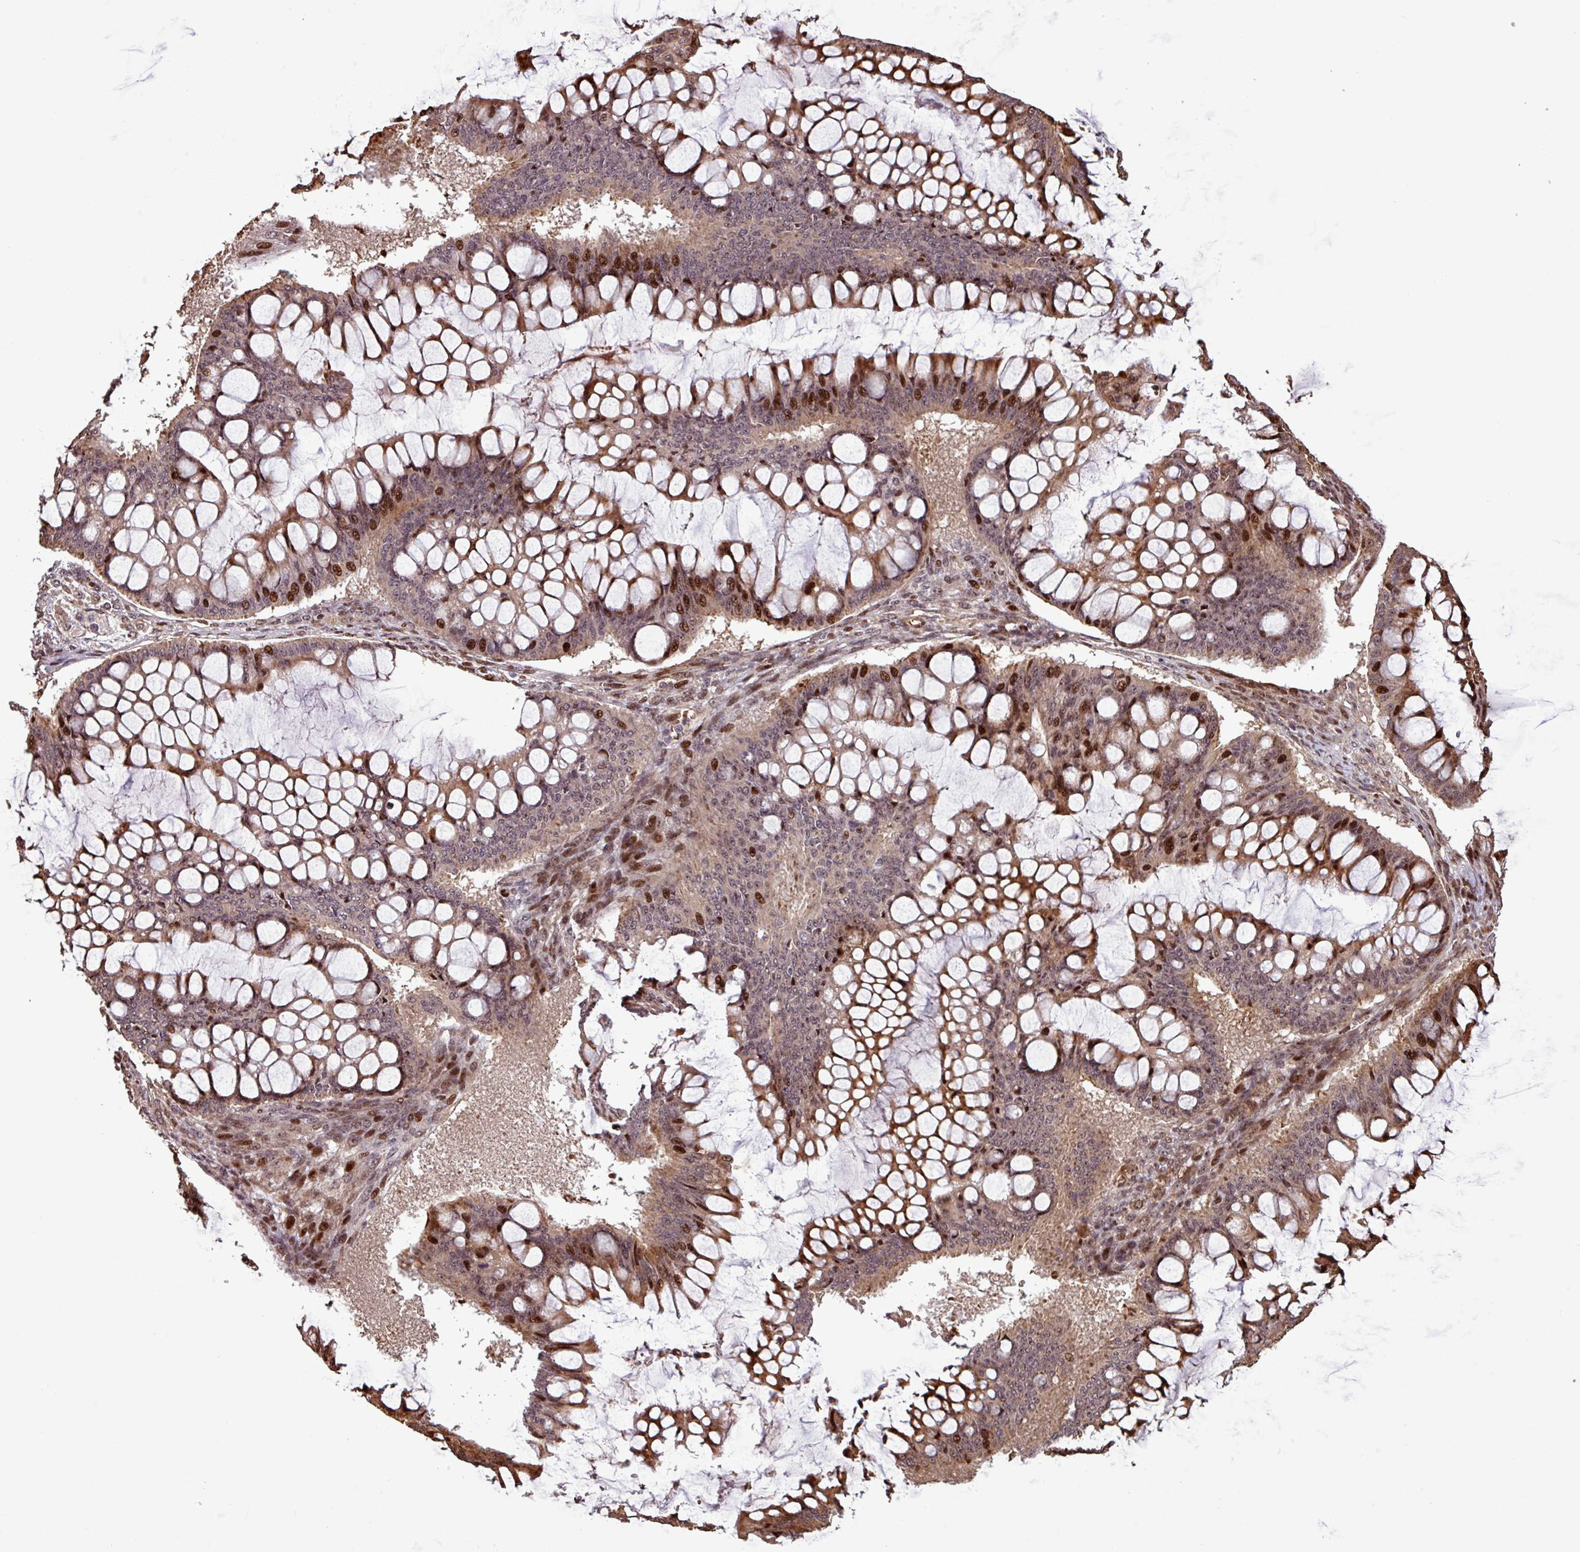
{"staining": {"intensity": "moderate", "quantity": "25%-75%", "location": "nuclear"}, "tissue": "ovarian cancer", "cell_type": "Tumor cells", "image_type": "cancer", "snomed": [{"axis": "morphology", "description": "Cystadenocarcinoma, mucinous, NOS"}, {"axis": "topography", "description": "Ovary"}], "caption": "Ovarian cancer (mucinous cystadenocarcinoma) tissue displays moderate nuclear expression in approximately 25%-75% of tumor cells, visualized by immunohistochemistry. The protein is stained brown, and the nuclei are stained in blue (DAB IHC with brightfield microscopy, high magnification).", "gene": "SLC22A24", "patient": {"sex": "female", "age": 73}}